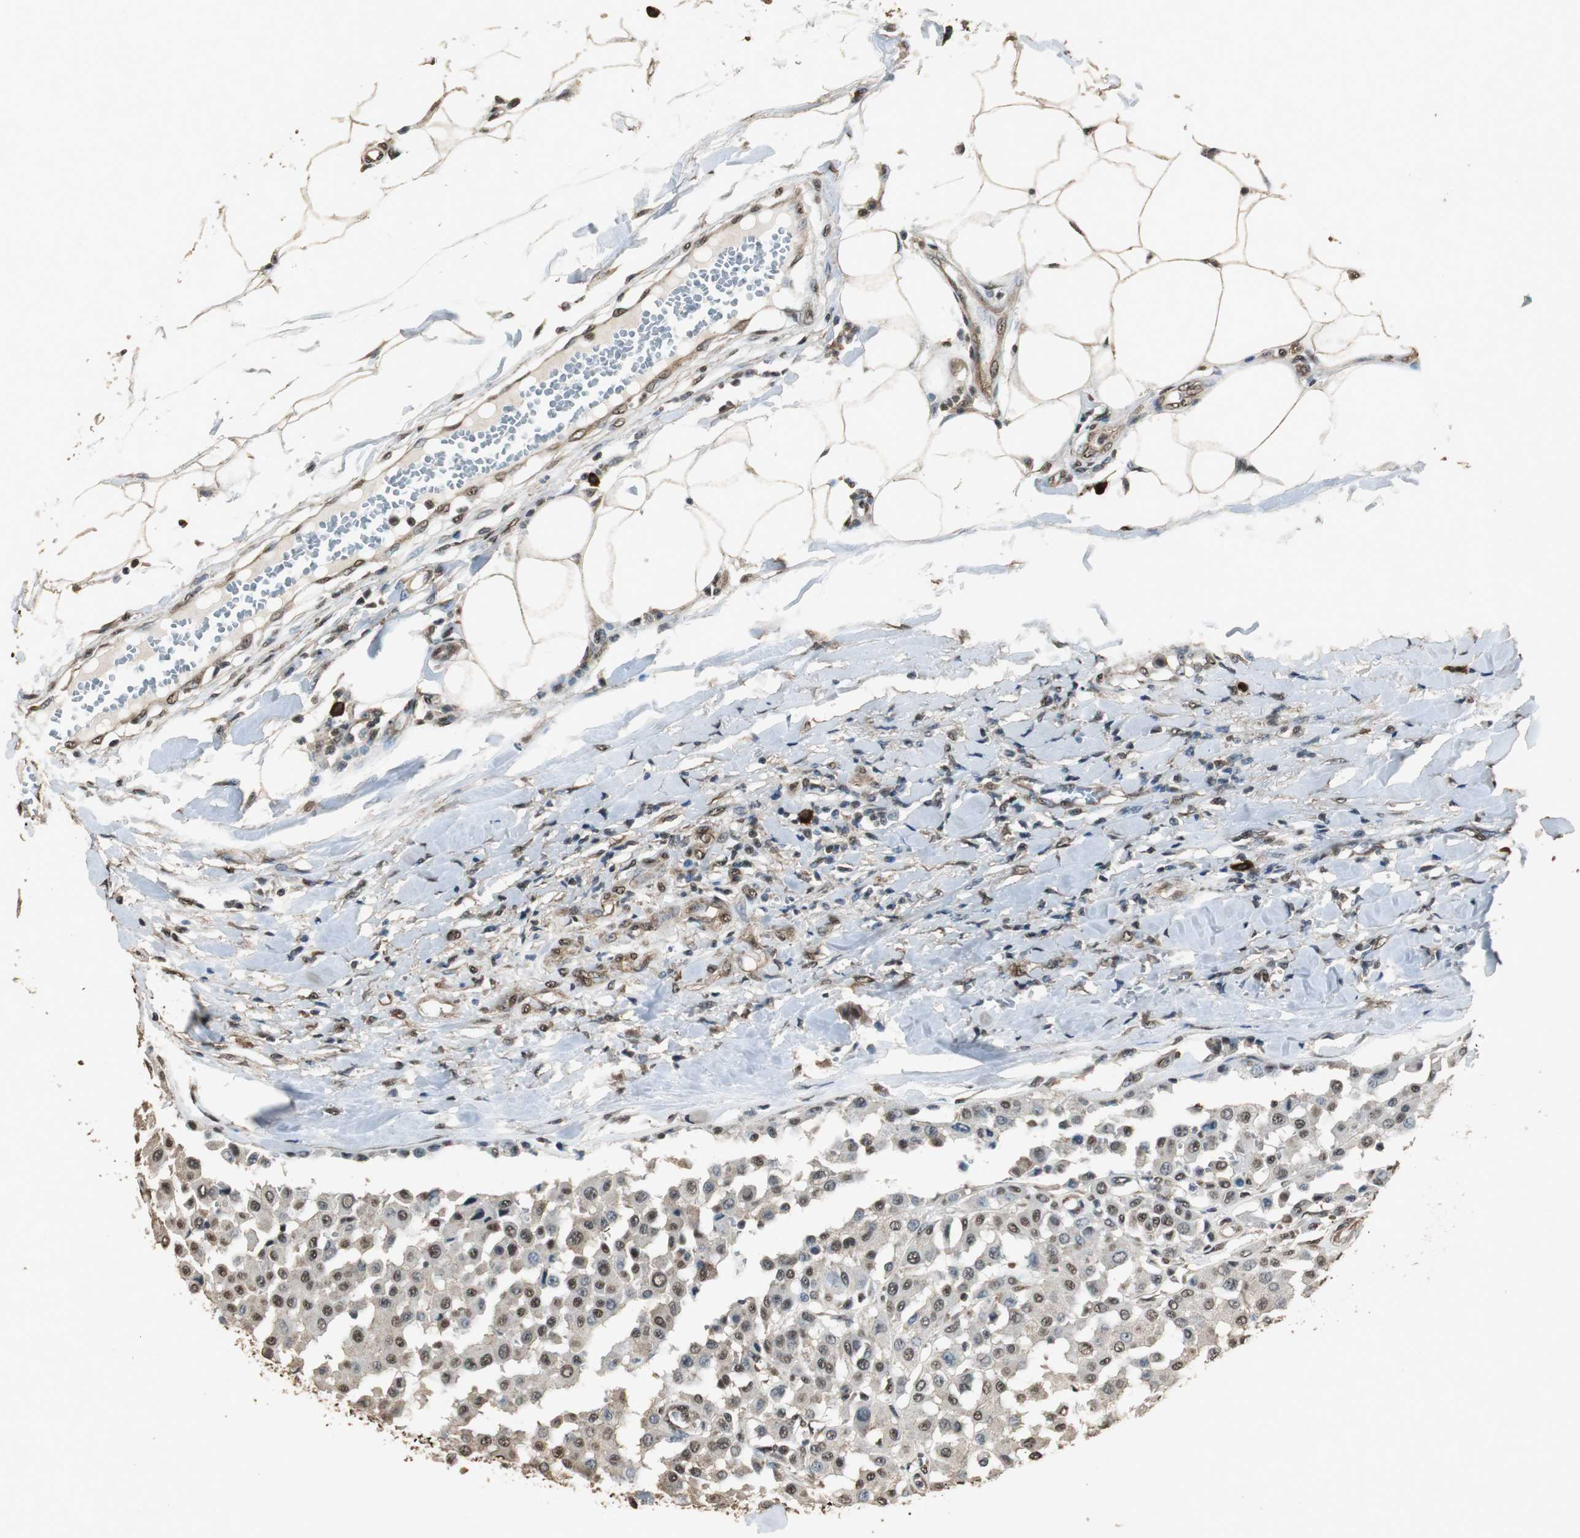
{"staining": {"intensity": "moderate", "quantity": ">75%", "location": "cytoplasmic/membranous,nuclear"}, "tissue": "melanoma", "cell_type": "Tumor cells", "image_type": "cancer", "snomed": [{"axis": "morphology", "description": "Malignant melanoma, Metastatic site"}, {"axis": "topography", "description": "Soft tissue"}], "caption": "About >75% of tumor cells in human malignant melanoma (metastatic site) exhibit moderate cytoplasmic/membranous and nuclear protein staining as visualized by brown immunohistochemical staining.", "gene": "PPP1R13B", "patient": {"sex": "male", "age": 41}}